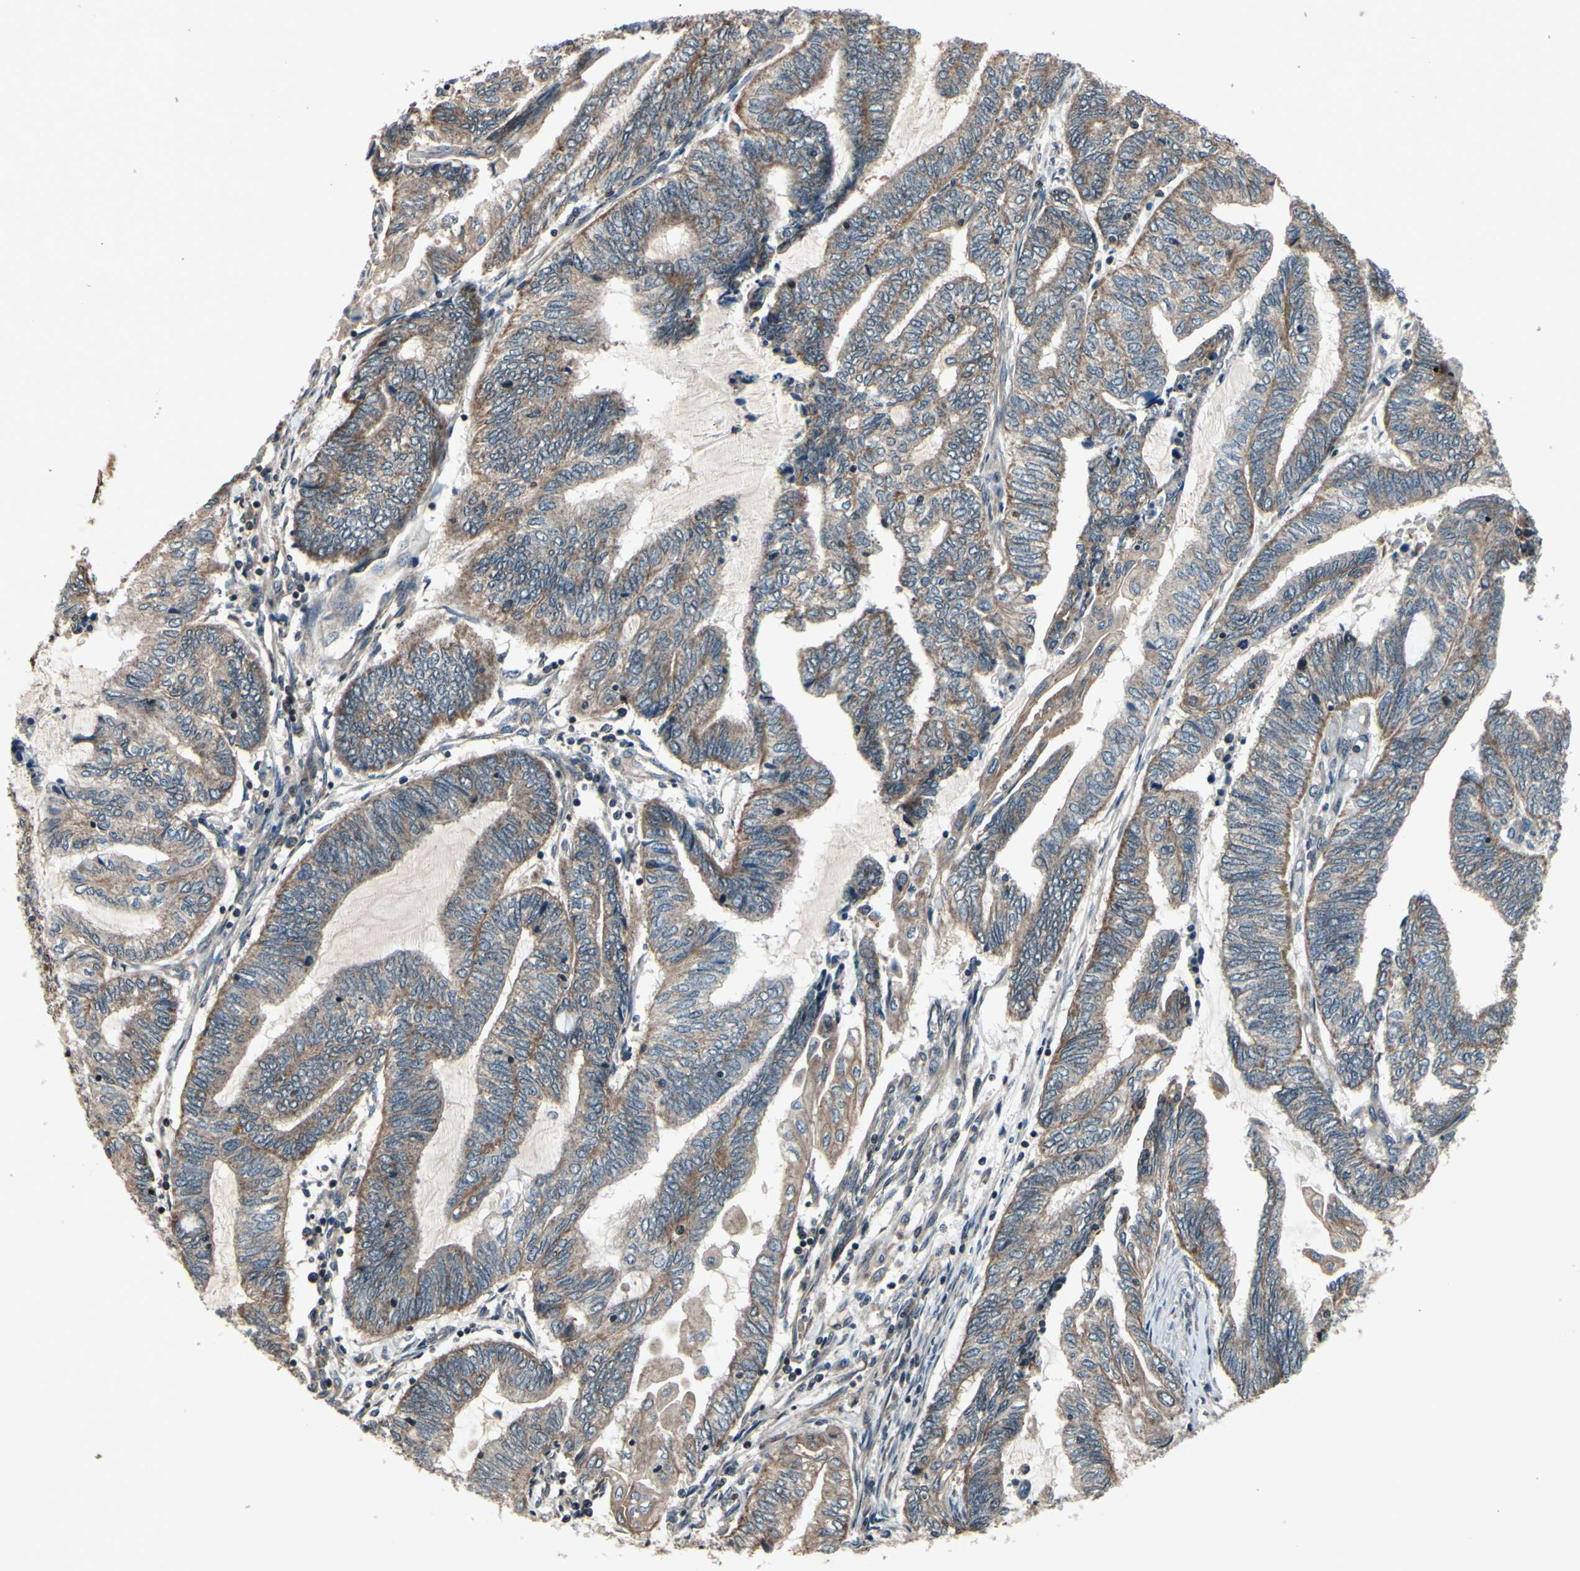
{"staining": {"intensity": "moderate", "quantity": ">75%", "location": "cytoplasmic/membranous"}, "tissue": "endometrial cancer", "cell_type": "Tumor cells", "image_type": "cancer", "snomed": [{"axis": "morphology", "description": "Adenocarcinoma, NOS"}, {"axis": "topography", "description": "Uterus"}, {"axis": "topography", "description": "Endometrium"}], "caption": "About >75% of tumor cells in human endometrial cancer reveal moderate cytoplasmic/membranous protein staining as visualized by brown immunohistochemical staining.", "gene": "MBTPS2", "patient": {"sex": "female", "age": 70}}